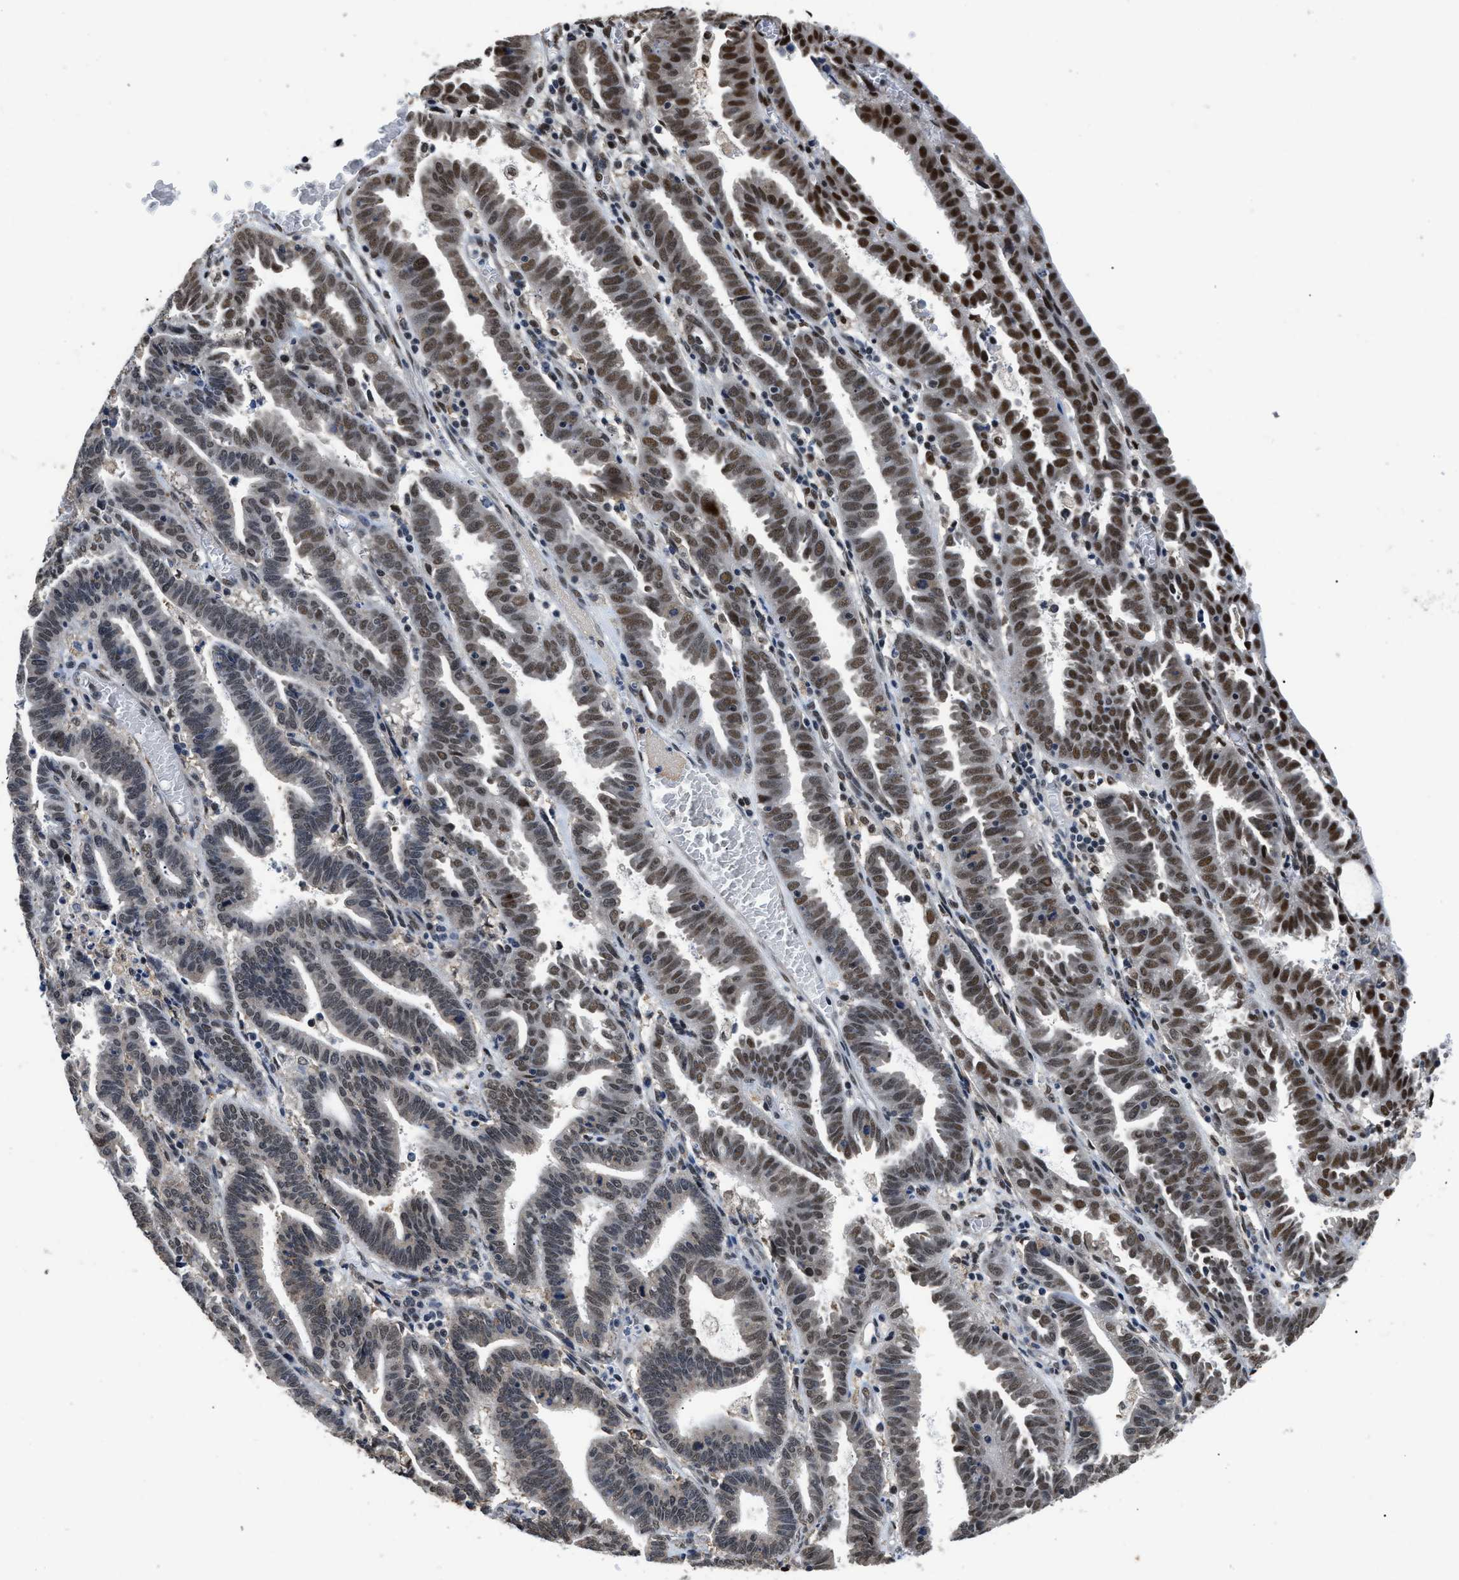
{"staining": {"intensity": "strong", "quantity": "25%-75%", "location": "nuclear"}, "tissue": "endometrial cancer", "cell_type": "Tumor cells", "image_type": "cancer", "snomed": [{"axis": "morphology", "description": "Adenocarcinoma, NOS"}, {"axis": "topography", "description": "Uterus"}], "caption": "Tumor cells display high levels of strong nuclear positivity in approximately 25%-75% of cells in adenocarcinoma (endometrial).", "gene": "HNRNPH2", "patient": {"sex": "female", "age": 83}}